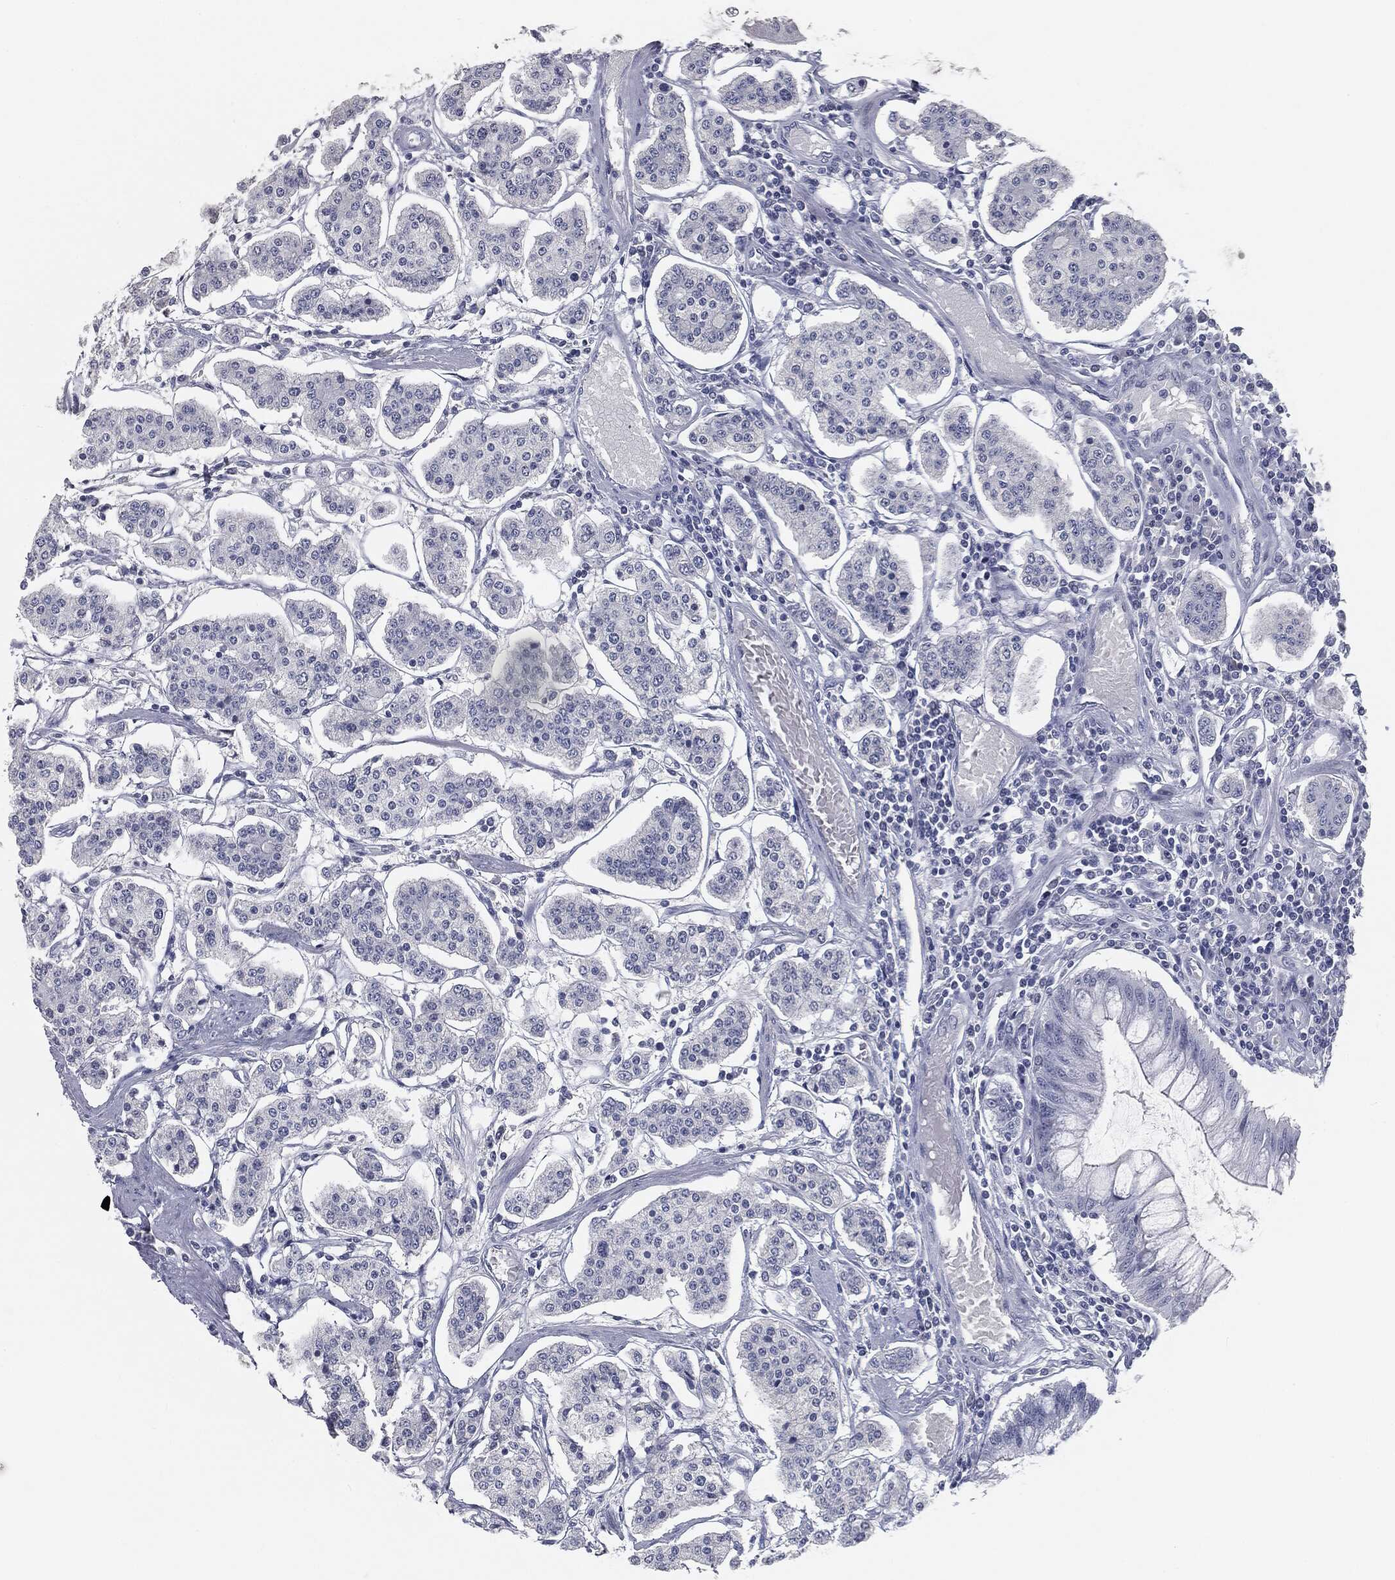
{"staining": {"intensity": "negative", "quantity": "none", "location": "none"}, "tissue": "carcinoid", "cell_type": "Tumor cells", "image_type": "cancer", "snomed": [{"axis": "morphology", "description": "Carcinoid, malignant, NOS"}, {"axis": "topography", "description": "Small intestine"}], "caption": "A histopathology image of carcinoid stained for a protein demonstrates no brown staining in tumor cells. (DAB (3,3'-diaminobenzidine) IHC visualized using brightfield microscopy, high magnification).", "gene": "PRAME", "patient": {"sex": "female", "age": 65}}